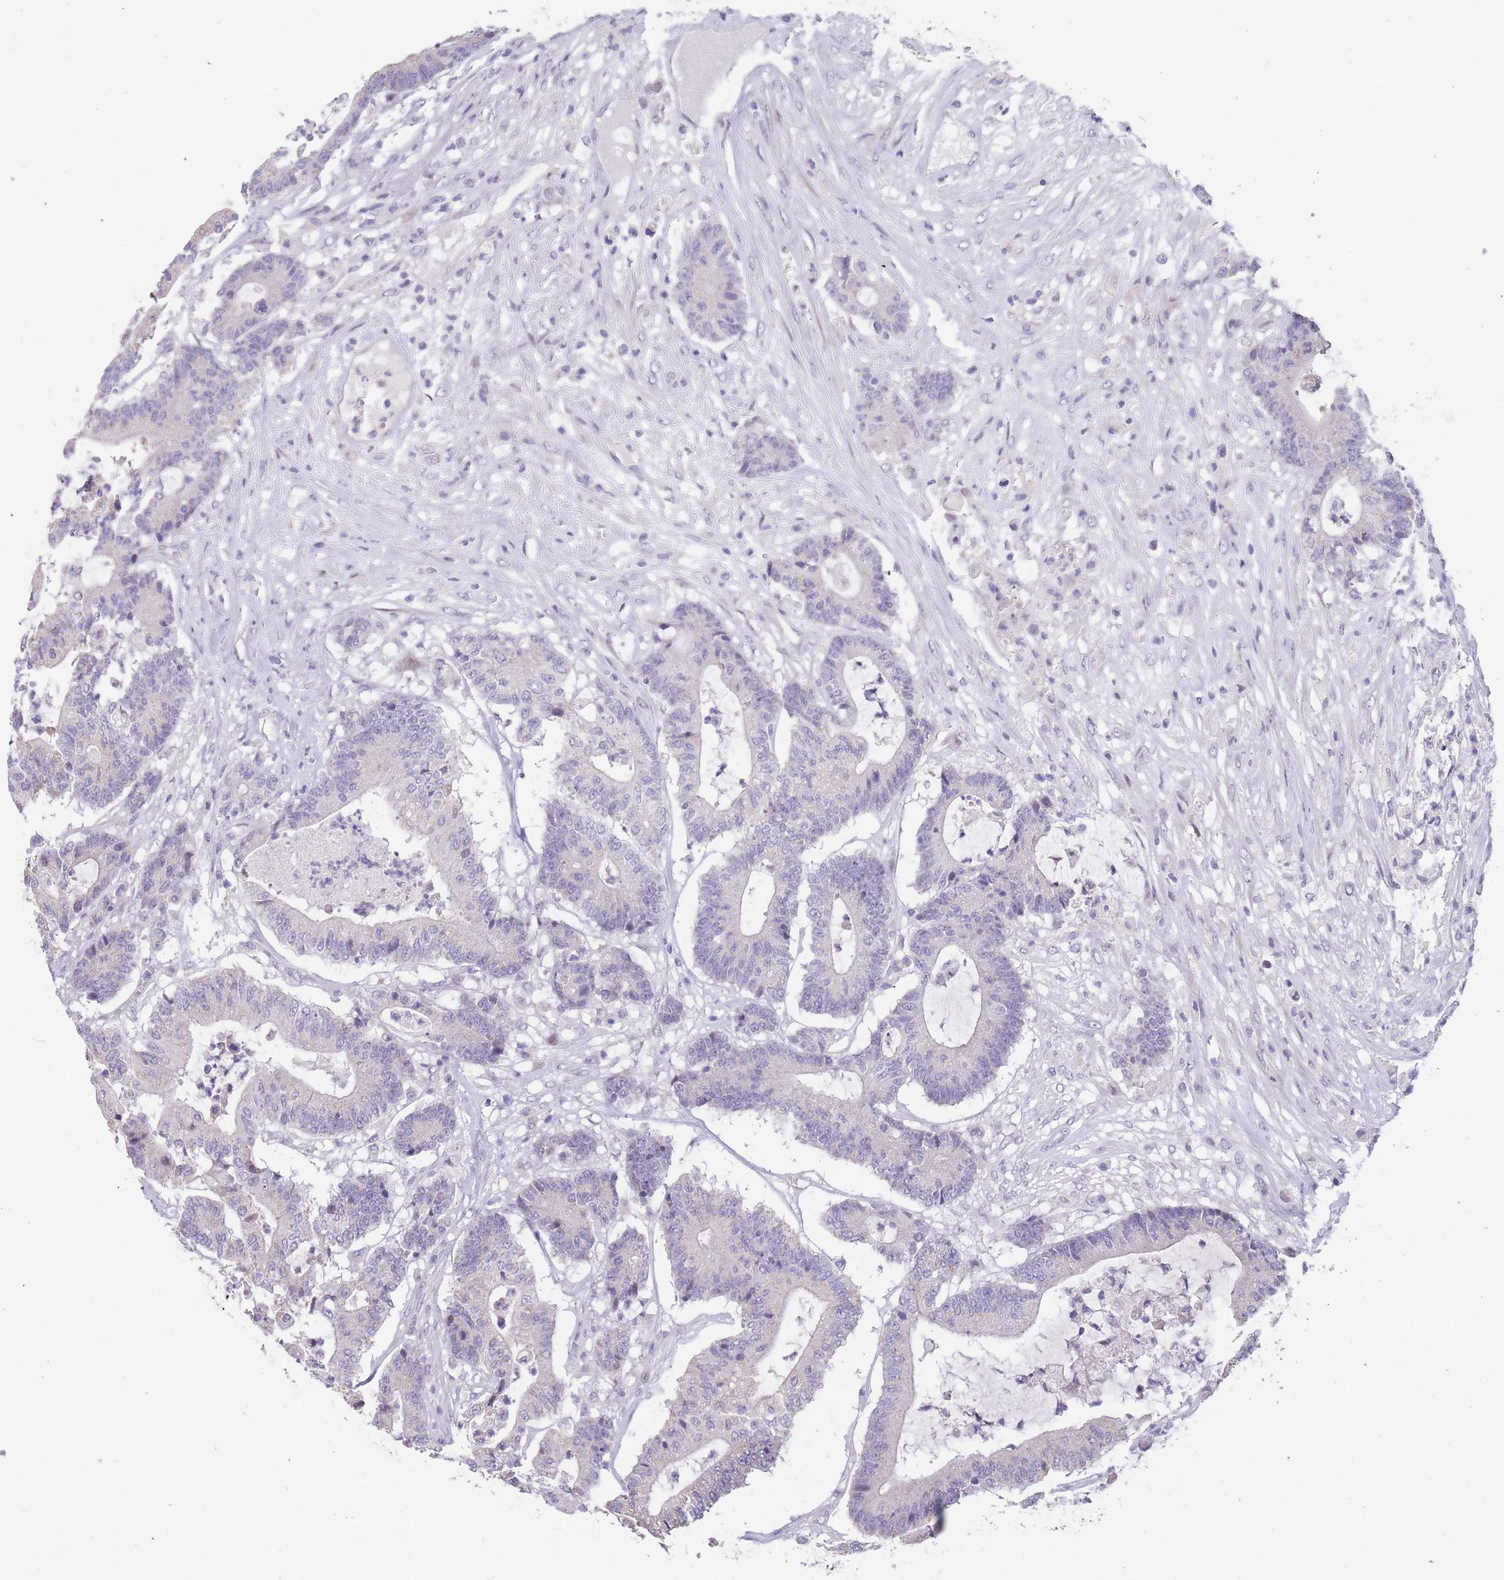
{"staining": {"intensity": "negative", "quantity": "none", "location": "none"}, "tissue": "colorectal cancer", "cell_type": "Tumor cells", "image_type": "cancer", "snomed": [{"axis": "morphology", "description": "Adenocarcinoma, NOS"}, {"axis": "topography", "description": "Colon"}], "caption": "Adenocarcinoma (colorectal) was stained to show a protein in brown. There is no significant staining in tumor cells.", "gene": "SHCBP1", "patient": {"sex": "female", "age": 84}}